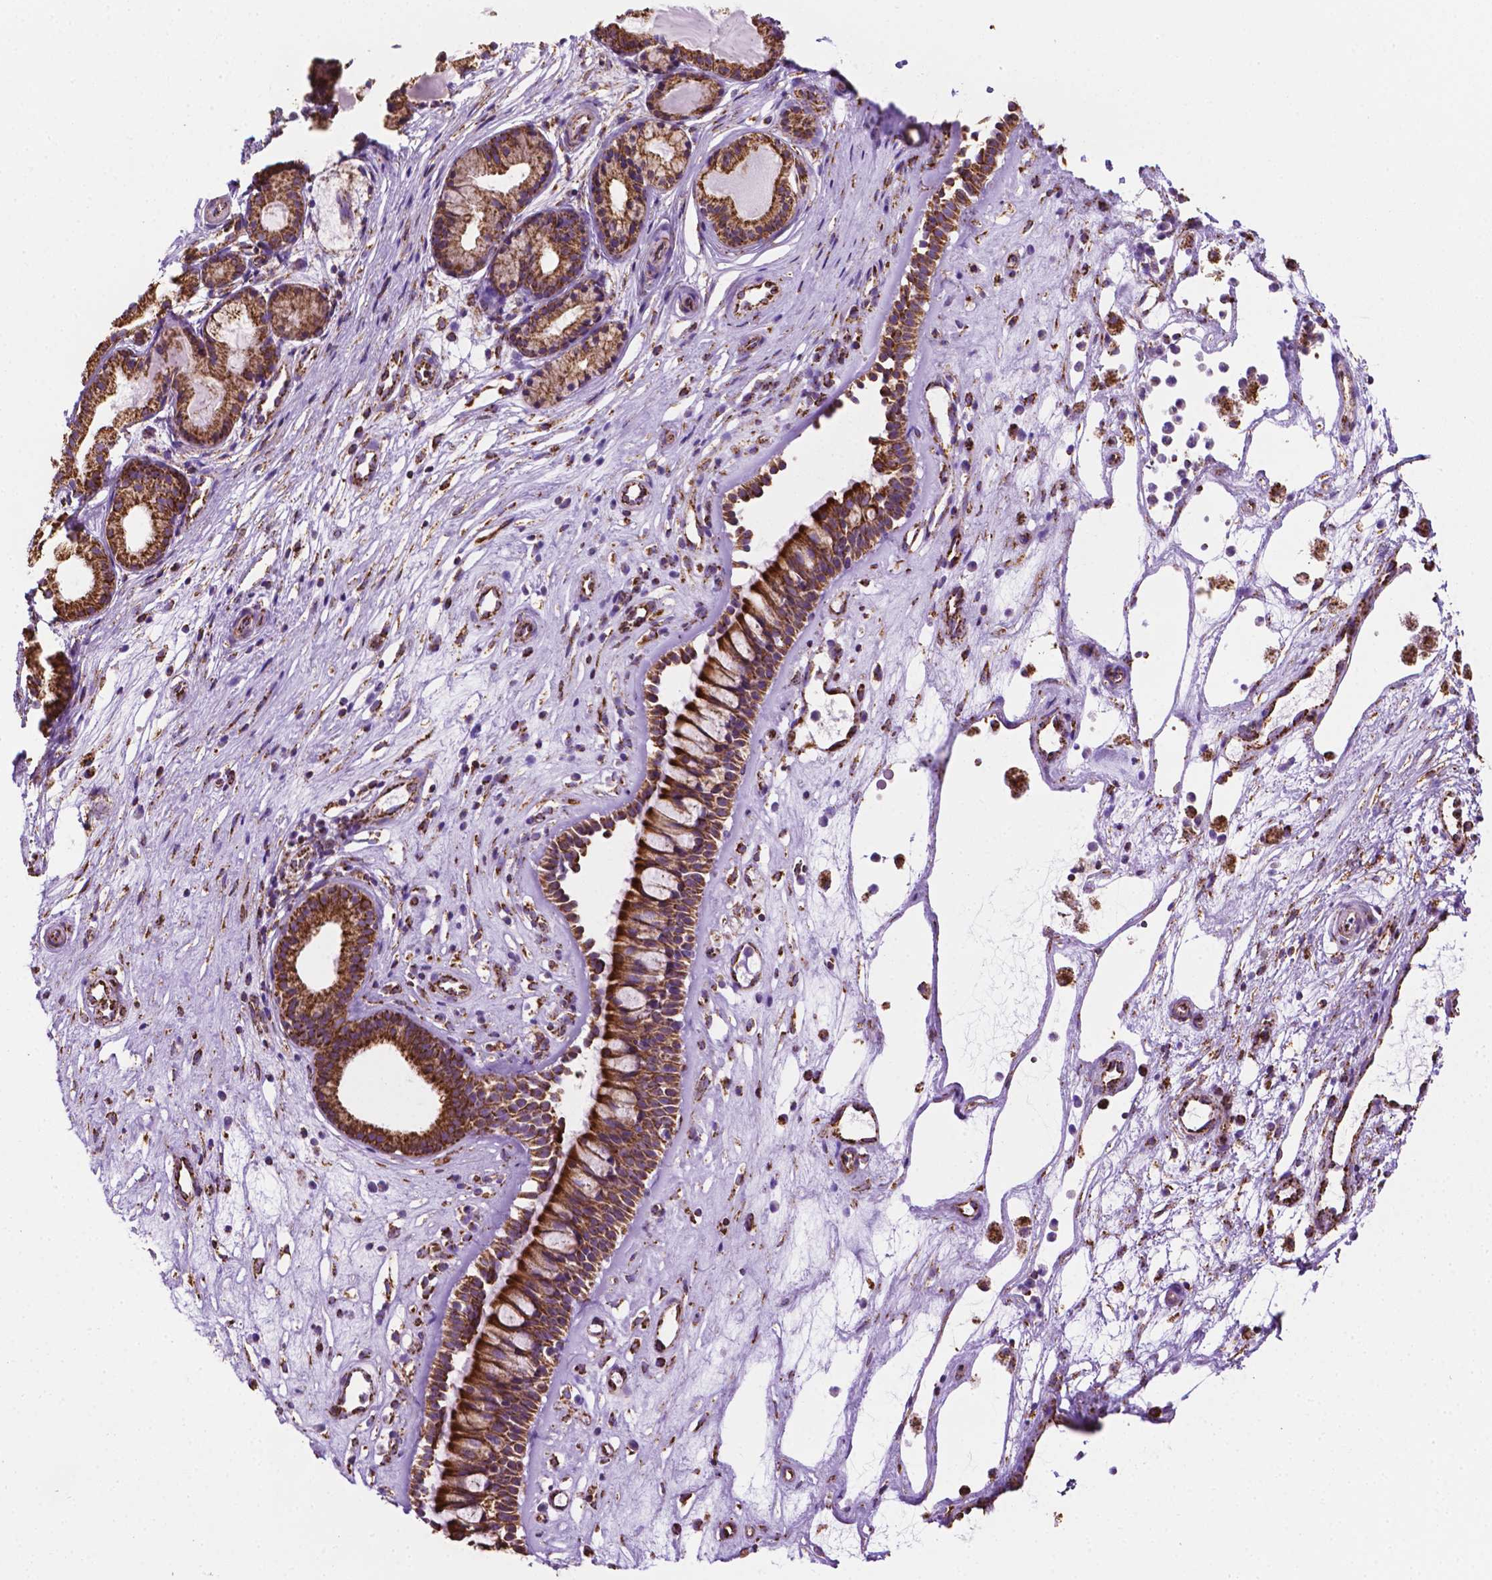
{"staining": {"intensity": "strong", "quantity": ">75%", "location": "cytoplasmic/membranous"}, "tissue": "nasopharynx", "cell_type": "Respiratory epithelial cells", "image_type": "normal", "snomed": [{"axis": "morphology", "description": "Normal tissue, NOS"}, {"axis": "topography", "description": "Nasopharynx"}], "caption": "Protein positivity by immunohistochemistry (IHC) demonstrates strong cytoplasmic/membranous positivity in about >75% of respiratory epithelial cells in unremarkable nasopharynx.", "gene": "RMDN3", "patient": {"sex": "female", "age": 52}}